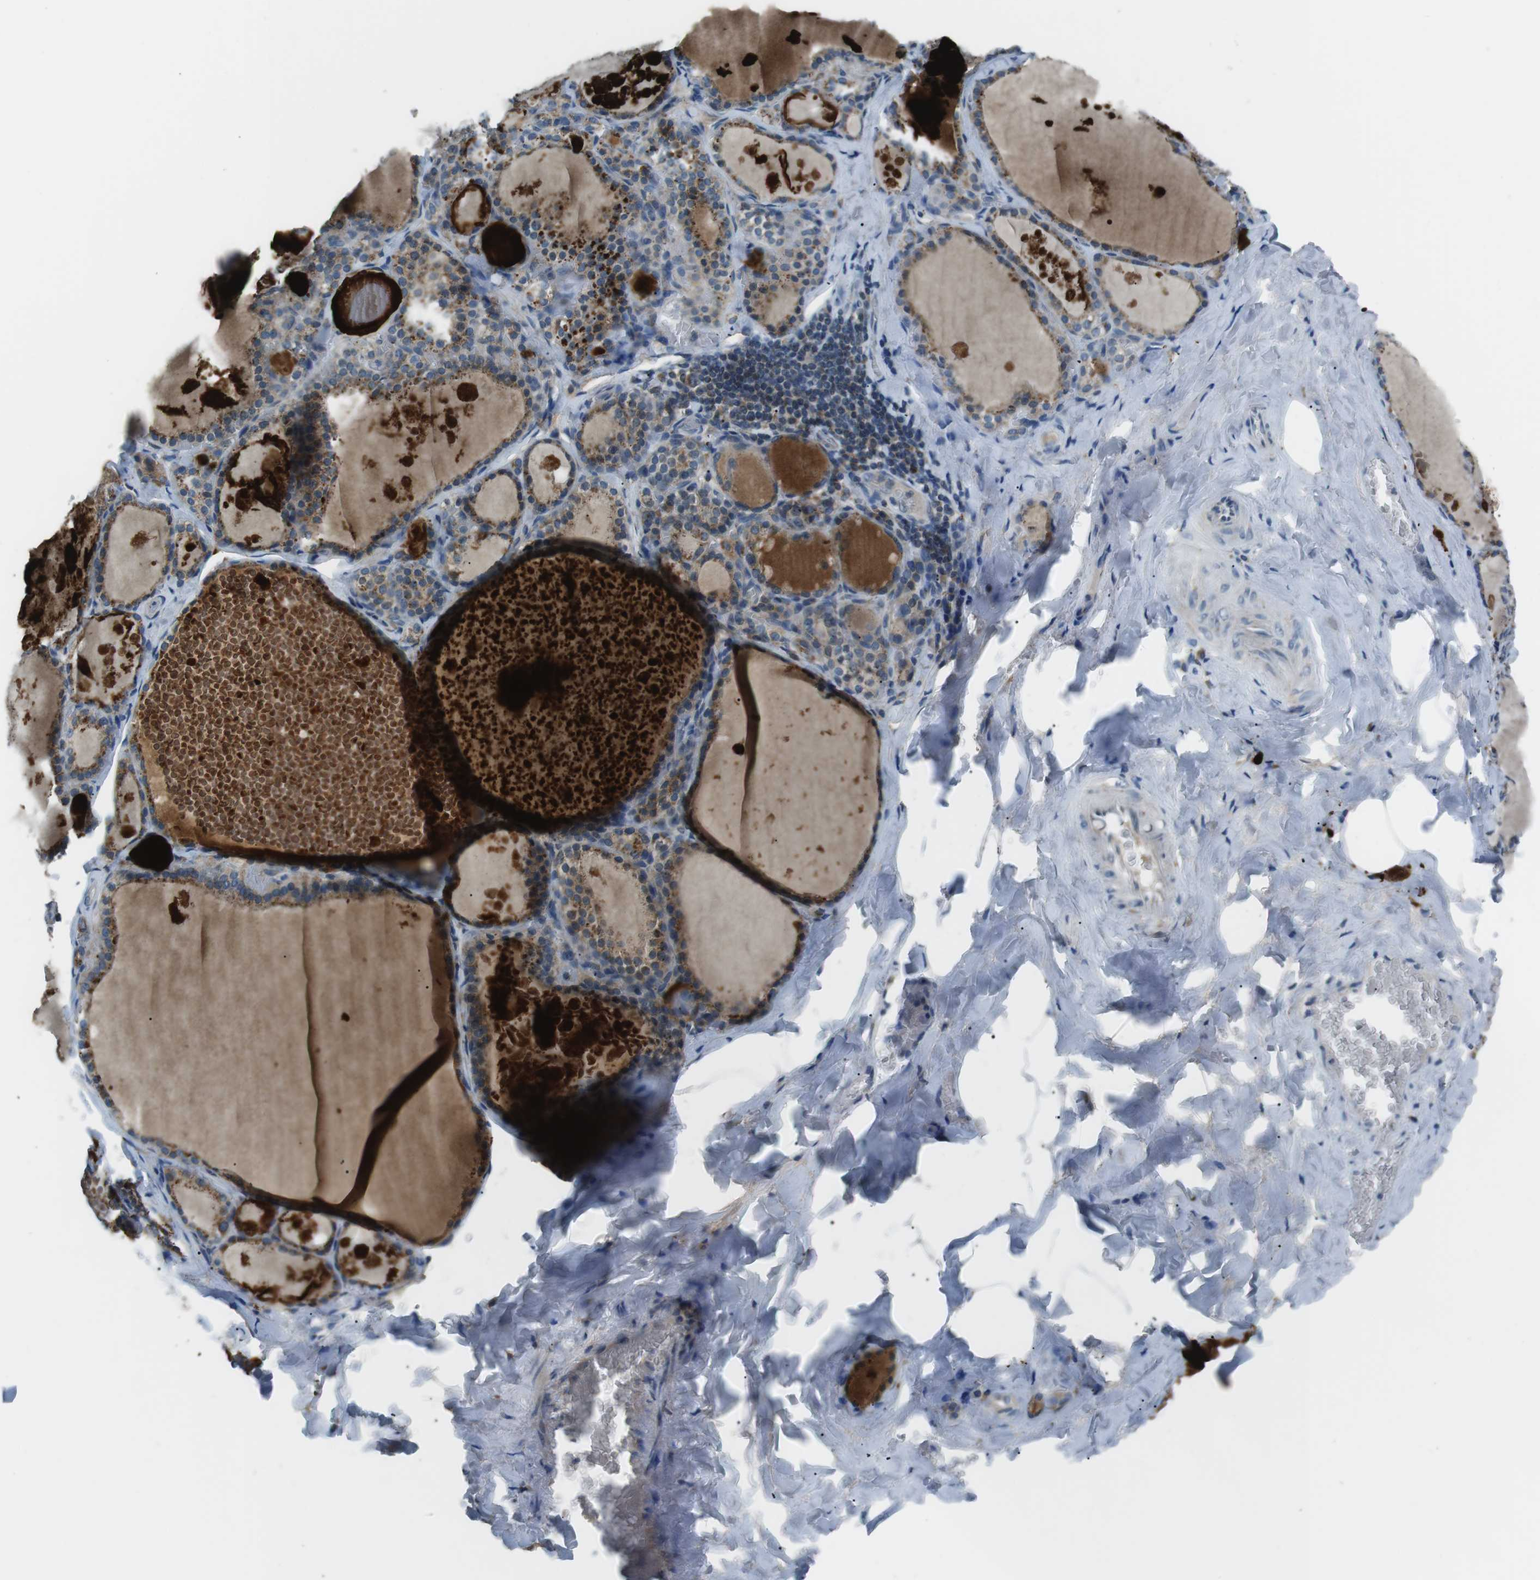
{"staining": {"intensity": "moderate", "quantity": ">75%", "location": "cytoplasmic/membranous"}, "tissue": "thyroid gland", "cell_type": "Glandular cells", "image_type": "normal", "snomed": [{"axis": "morphology", "description": "Normal tissue, NOS"}, {"axis": "topography", "description": "Thyroid gland"}], "caption": "This is an image of immunohistochemistry (IHC) staining of normal thyroid gland, which shows moderate positivity in the cytoplasmic/membranous of glandular cells.", "gene": "FAM3B", "patient": {"sex": "male", "age": 56}}